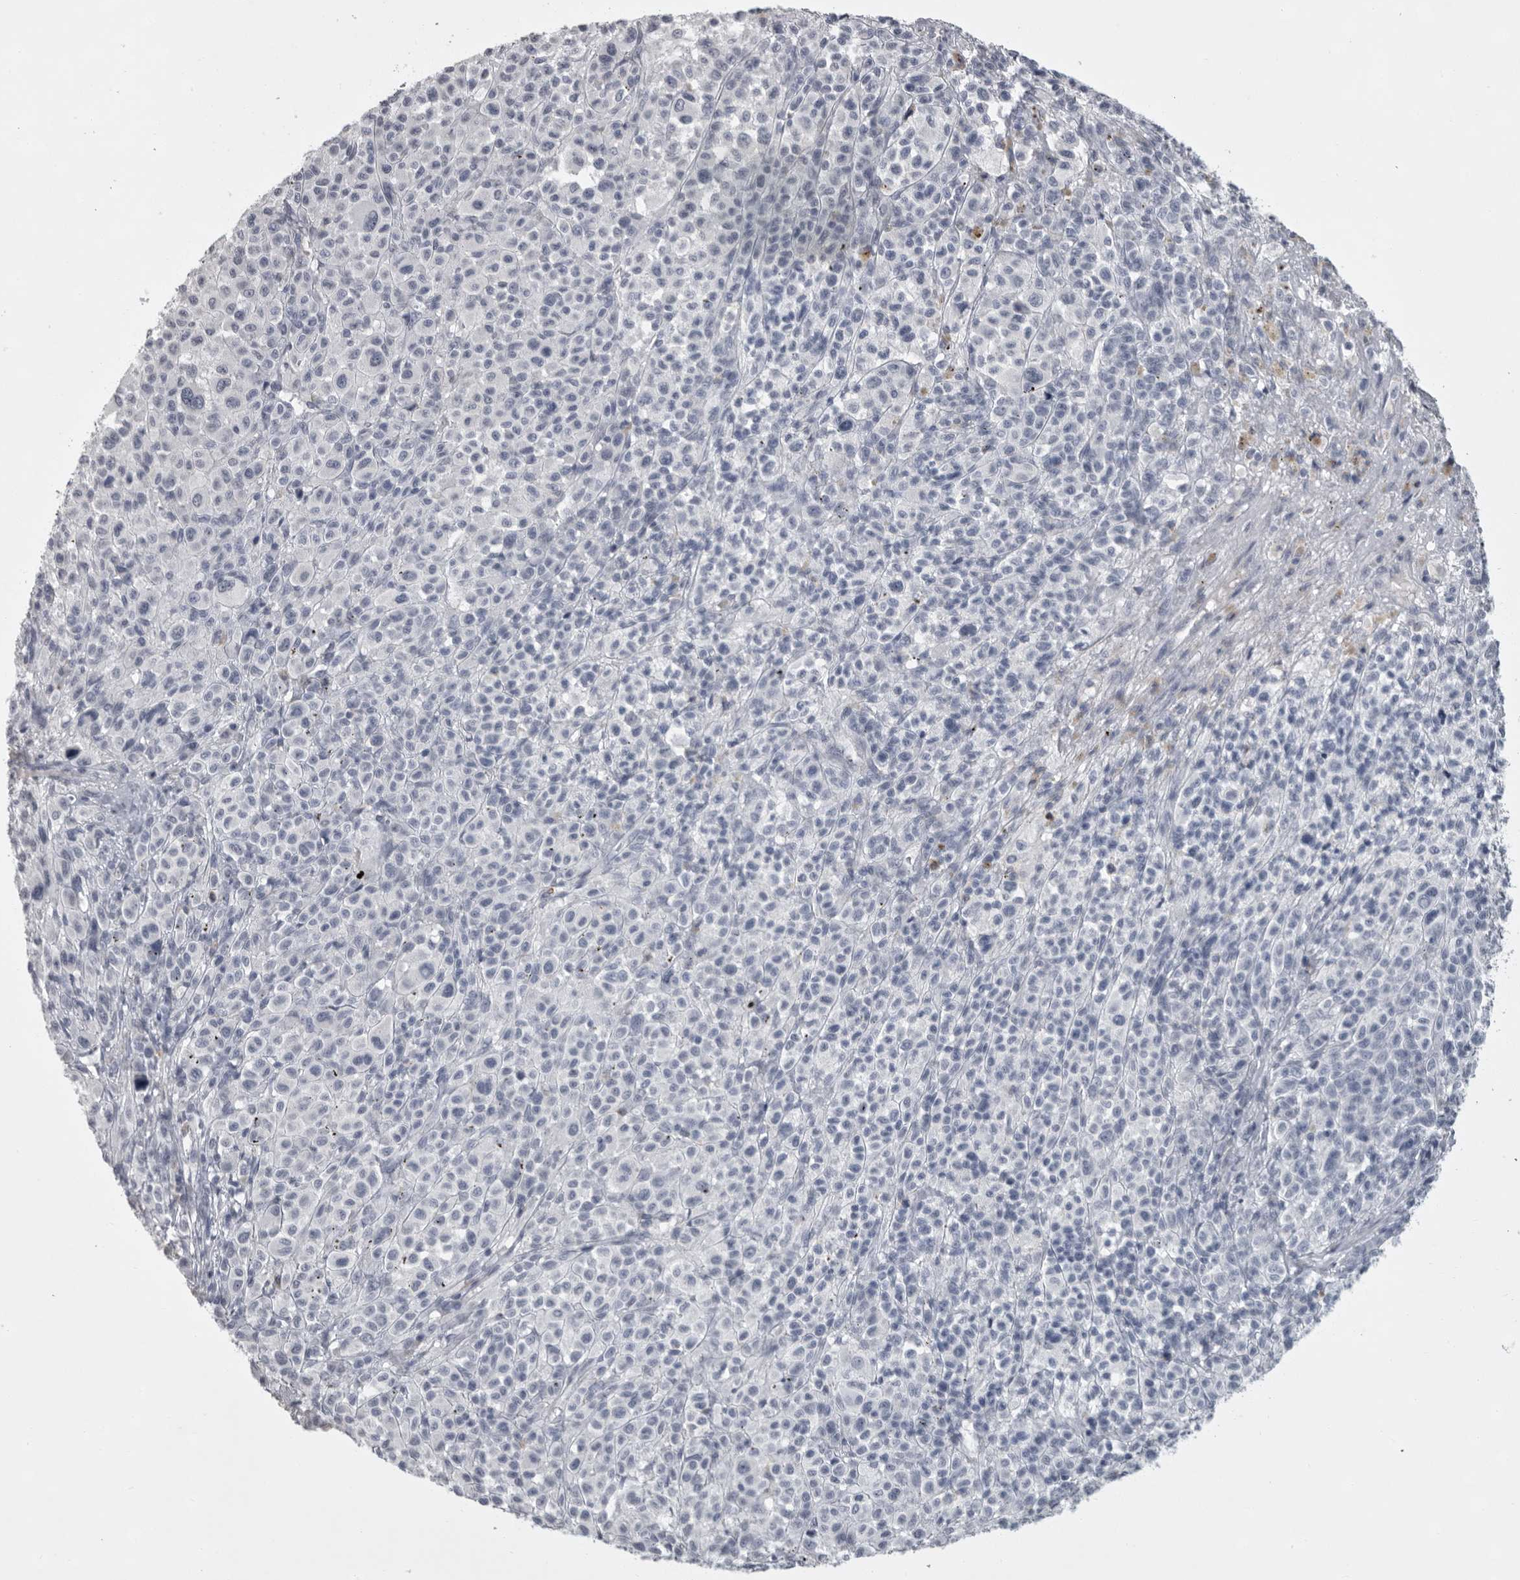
{"staining": {"intensity": "negative", "quantity": "none", "location": "none"}, "tissue": "melanoma", "cell_type": "Tumor cells", "image_type": "cancer", "snomed": [{"axis": "morphology", "description": "Malignant melanoma, Metastatic site"}, {"axis": "topography", "description": "Skin"}], "caption": "IHC image of melanoma stained for a protein (brown), which reveals no positivity in tumor cells.", "gene": "GNLY", "patient": {"sex": "female", "age": 74}}